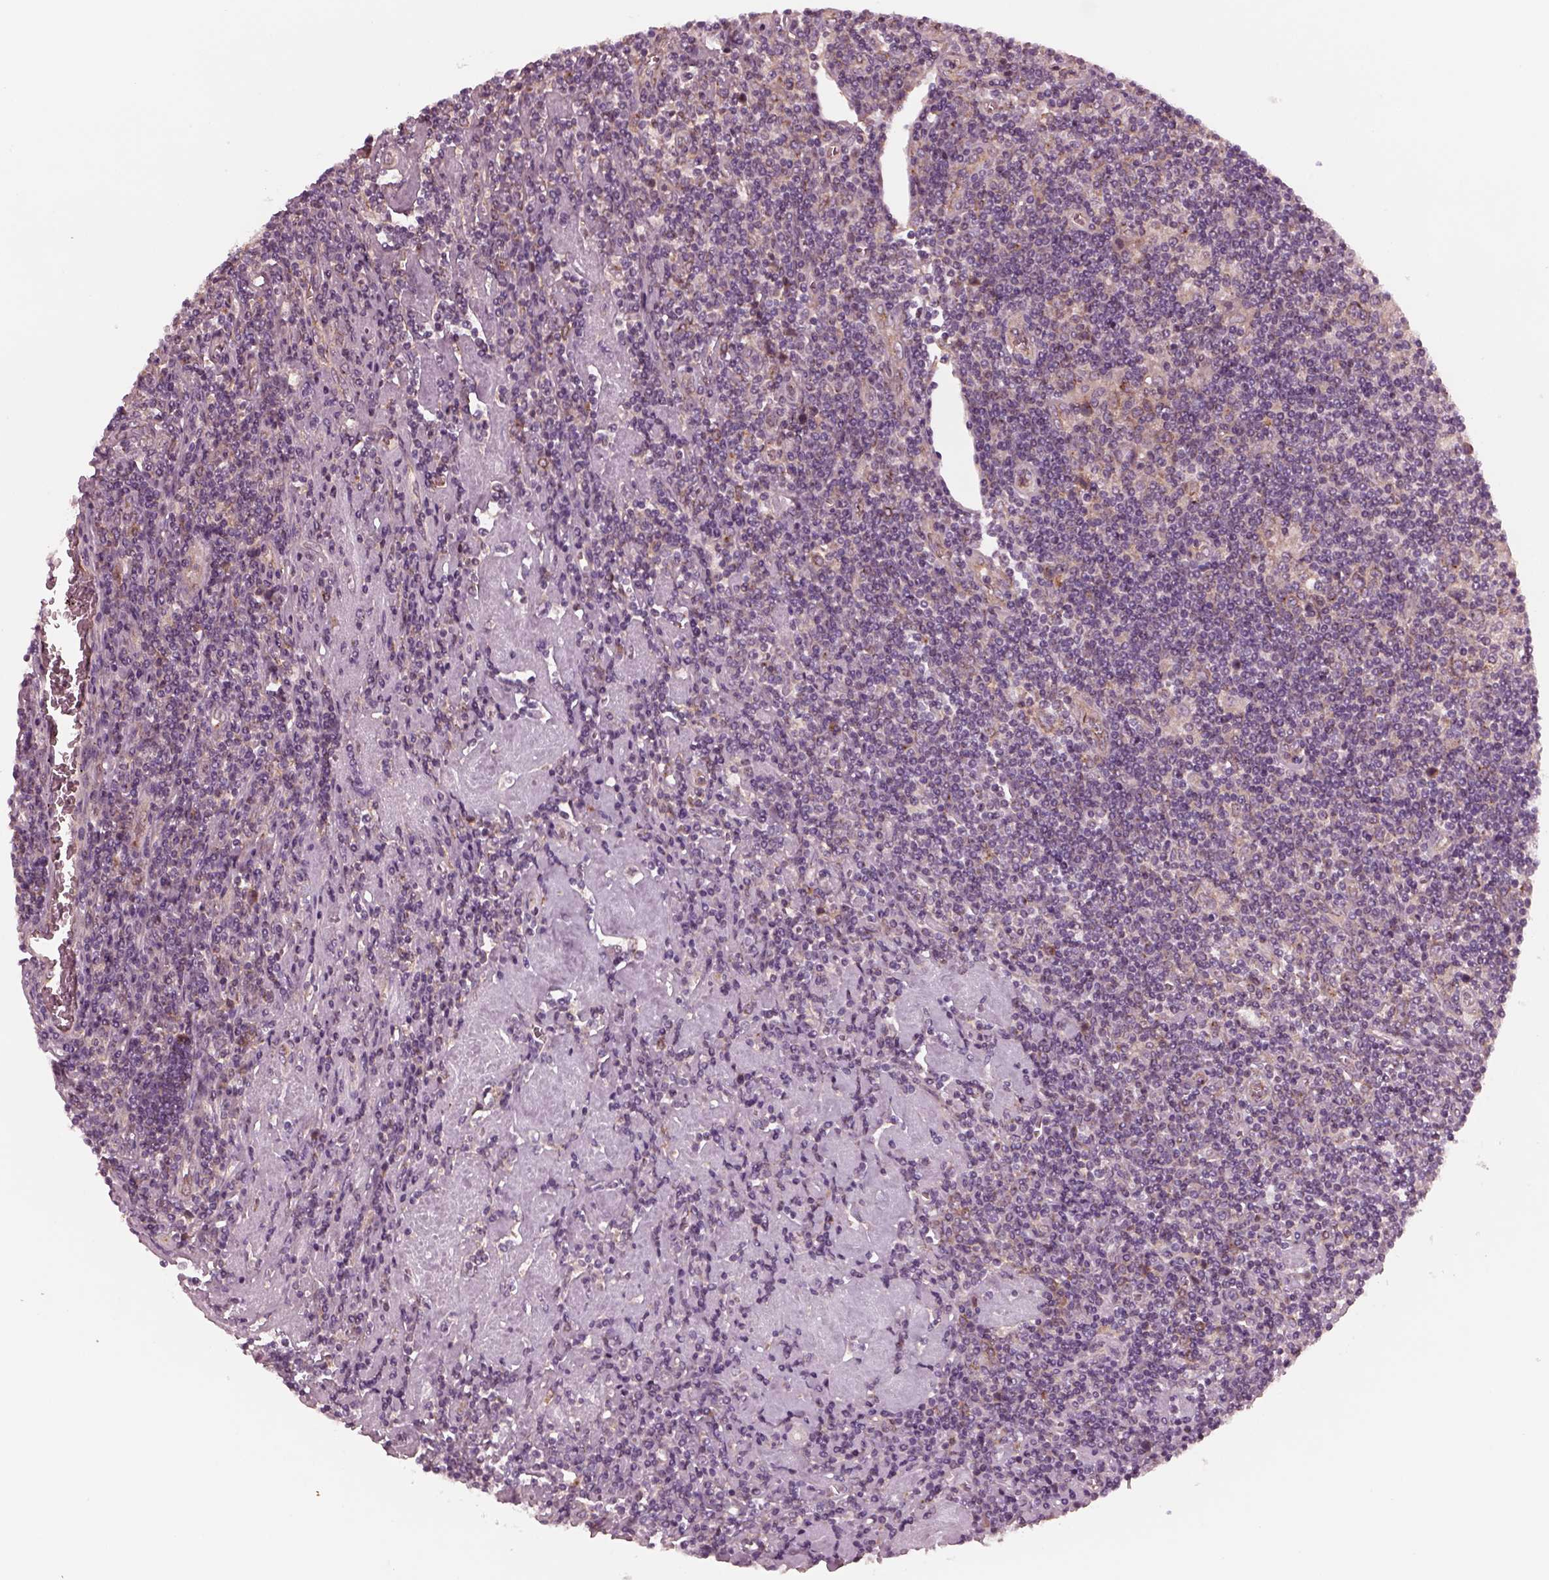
{"staining": {"intensity": "moderate", "quantity": ">75%", "location": "cytoplasmic/membranous"}, "tissue": "lymphoma", "cell_type": "Tumor cells", "image_type": "cancer", "snomed": [{"axis": "morphology", "description": "Hodgkin's disease, NOS"}, {"axis": "topography", "description": "Lymph node"}], "caption": "The micrograph reveals immunohistochemical staining of Hodgkin's disease. There is moderate cytoplasmic/membranous staining is appreciated in about >75% of tumor cells. Immunohistochemistry stains the protein of interest in brown and the nuclei are stained blue.", "gene": "TUBG1", "patient": {"sex": "male", "age": 40}}